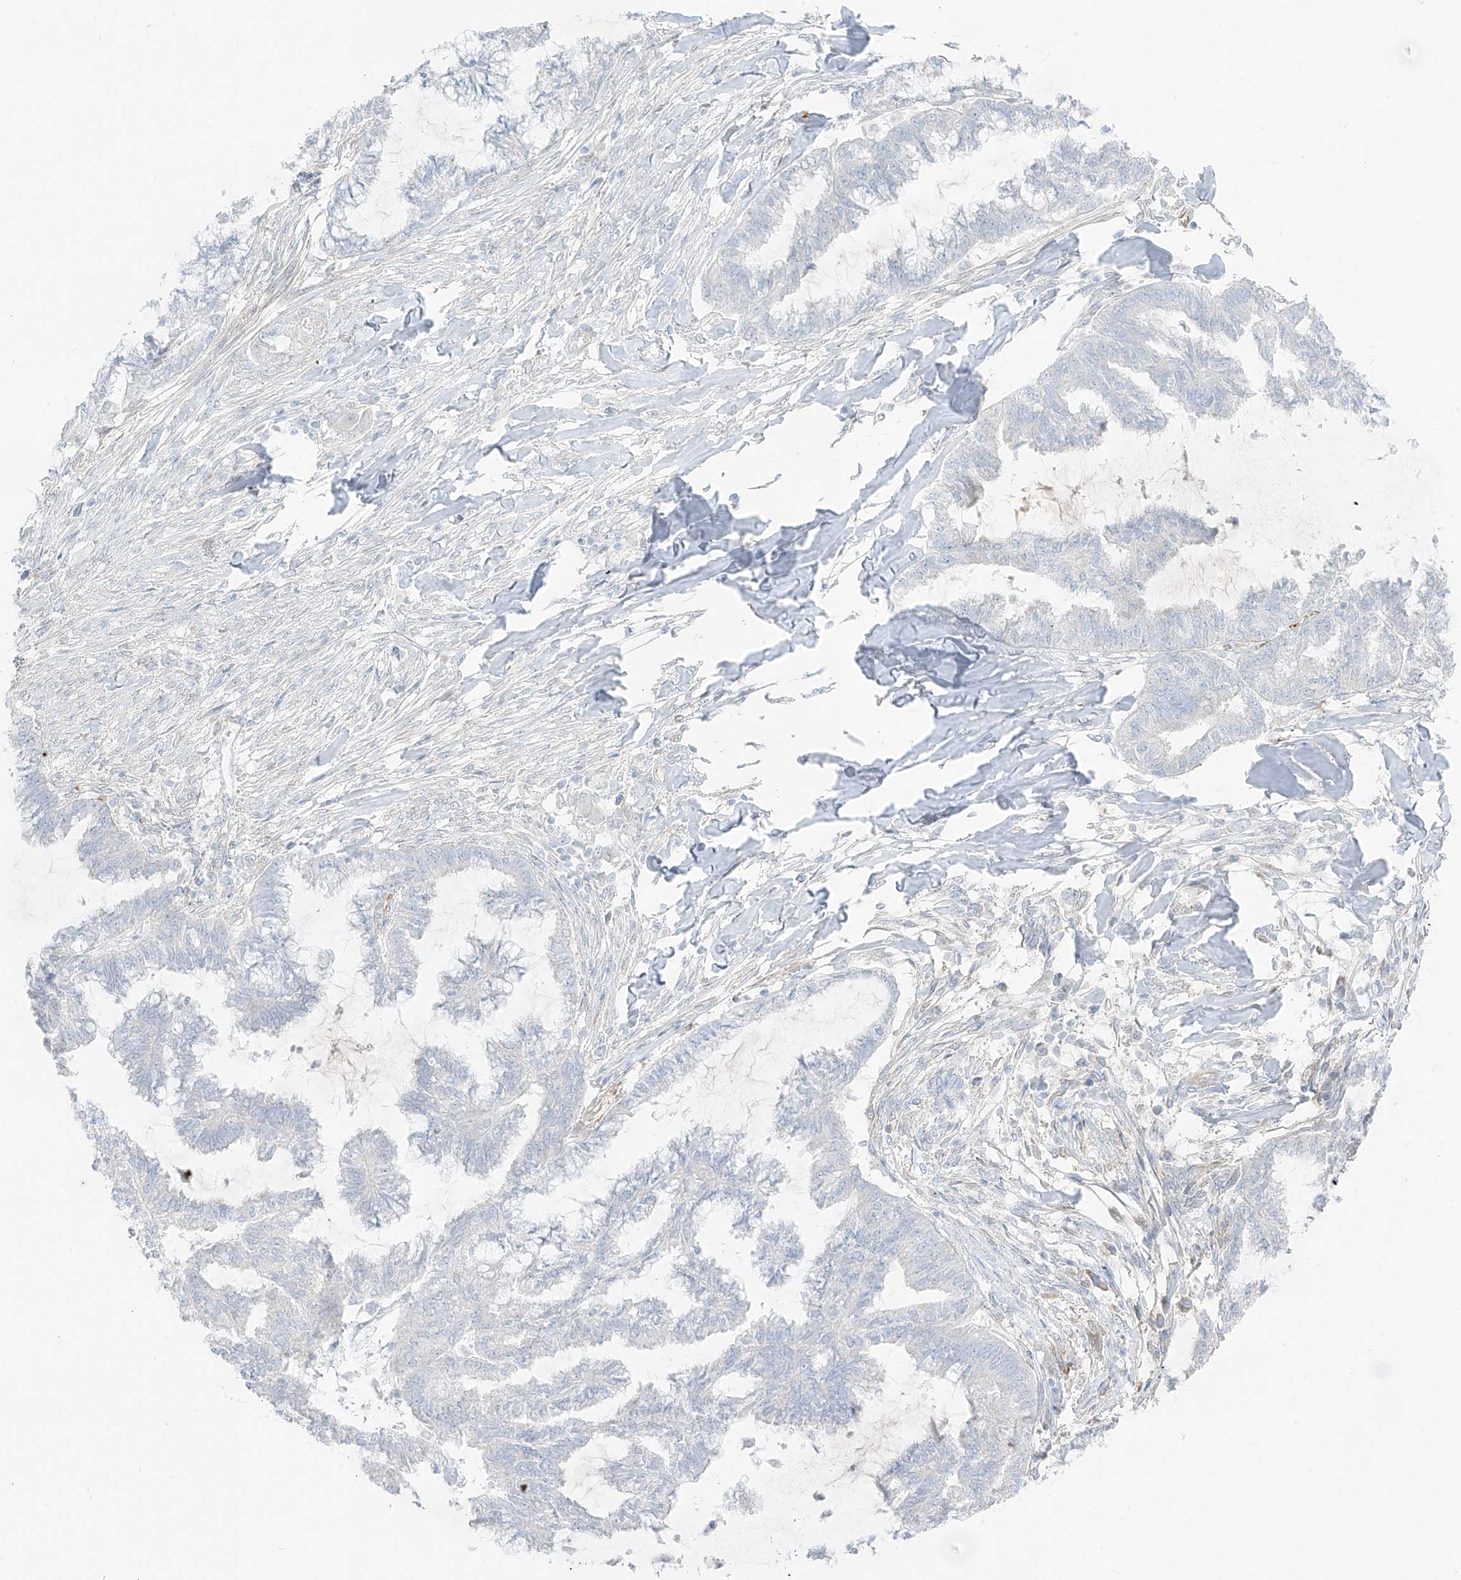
{"staining": {"intensity": "negative", "quantity": "none", "location": "none"}, "tissue": "endometrial cancer", "cell_type": "Tumor cells", "image_type": "cancer", "snomed": [{"axis": "morphology", "description": "Adenocarcinoma, NOS"}, {"axis": "topography", "description": "Endometrium"}], "caption": "Immunohistochemistry photomicrograph of neoplastic tissue: endometrial adenocarcinoma stained with DAB (3,3'-diaminobenzidine) displays no significant protein expression in tumor cells. The staining is performed using DAB brown chromogen with nuclei counter-stained in using hematoxylin.", "gene": "C11orf87", "patient": {"sex": "female", "age": 86}}